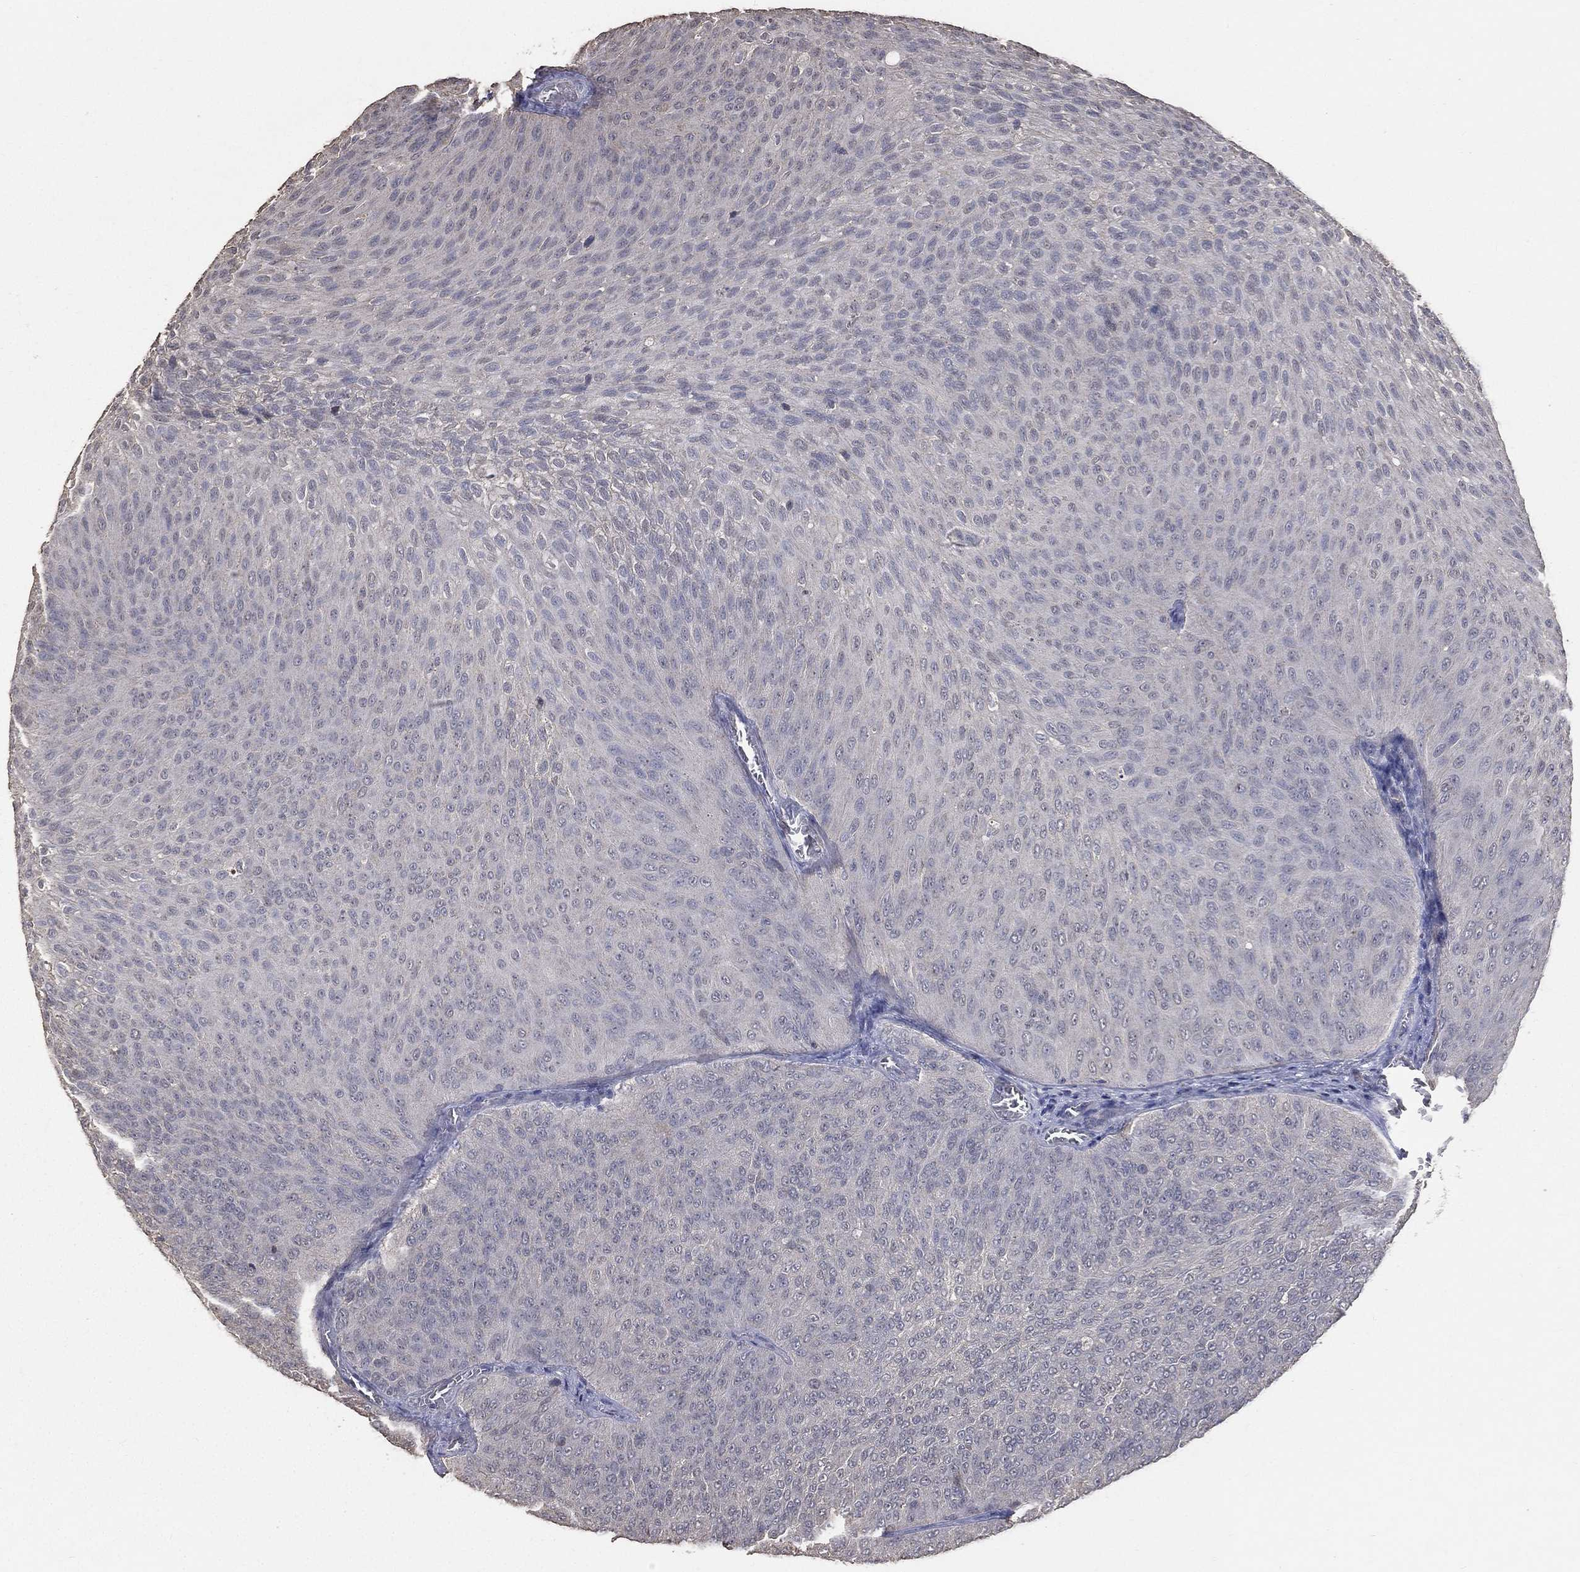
{"staining": {"intensity": "negative", "quantity": "none", "location": "none"}, "tissue": "urothelial cancer", "cell_type": "Tumor cells", "image_type": "cancer", "snomed": [{"axis": "morphology", "description": "Urothelial carcinoma, Low grade"}, {"axis": "topography", "description": "Urinary bladder"}], "caption": "Protein analysis of urothelial cancer reveals no significant positivity in tumor cells.", "gene": "SNAP25", "patient": {"sex": "male", "age": 78}}